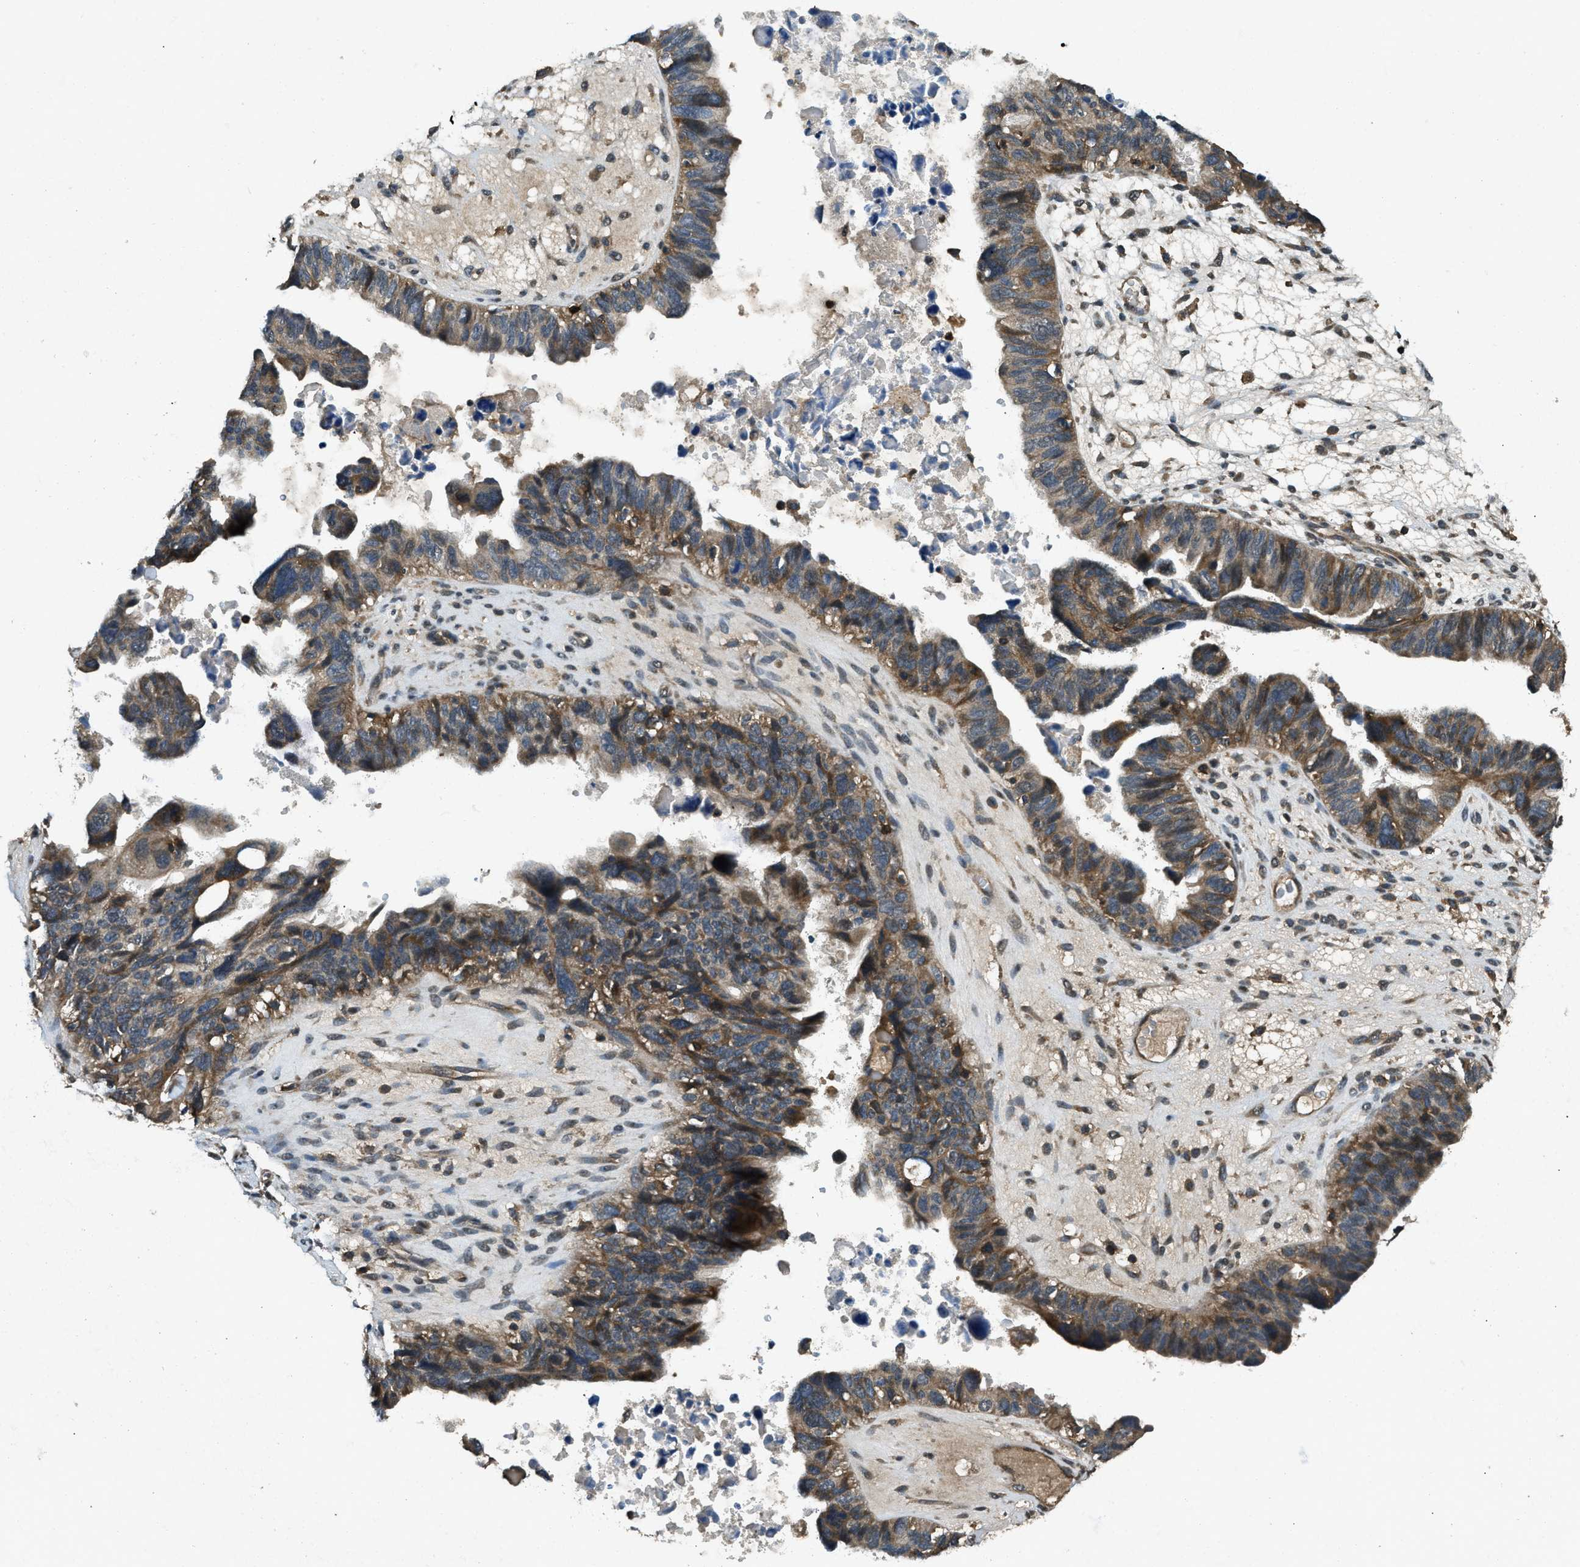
{"staining": {"intensity": "moderate", "quantity": ">75%", "location": "cytoplasmic/membranous"}, "tissue": "ovarian cancer", "cell_type": "Tumor cells", "image_type": "cancer", "snomed": [{"axis": "morphology", "description": "Cystadenocarcinoma, serous, NOS"}, {"axis": "topography", "description": "Ovary"}], "caption": "This photomicrograph demonstrates ovarian serous cystadenocarcinoma stained with immunohistochemistry (IHC) to label a protein in brown. The cytoplasmic/membranous of tumor cells show moderate positivity for the protein. Nuclei are counter-stained blue.", "gene": "ATP8B1", "patient": {"sex": "female", "age": 79}}